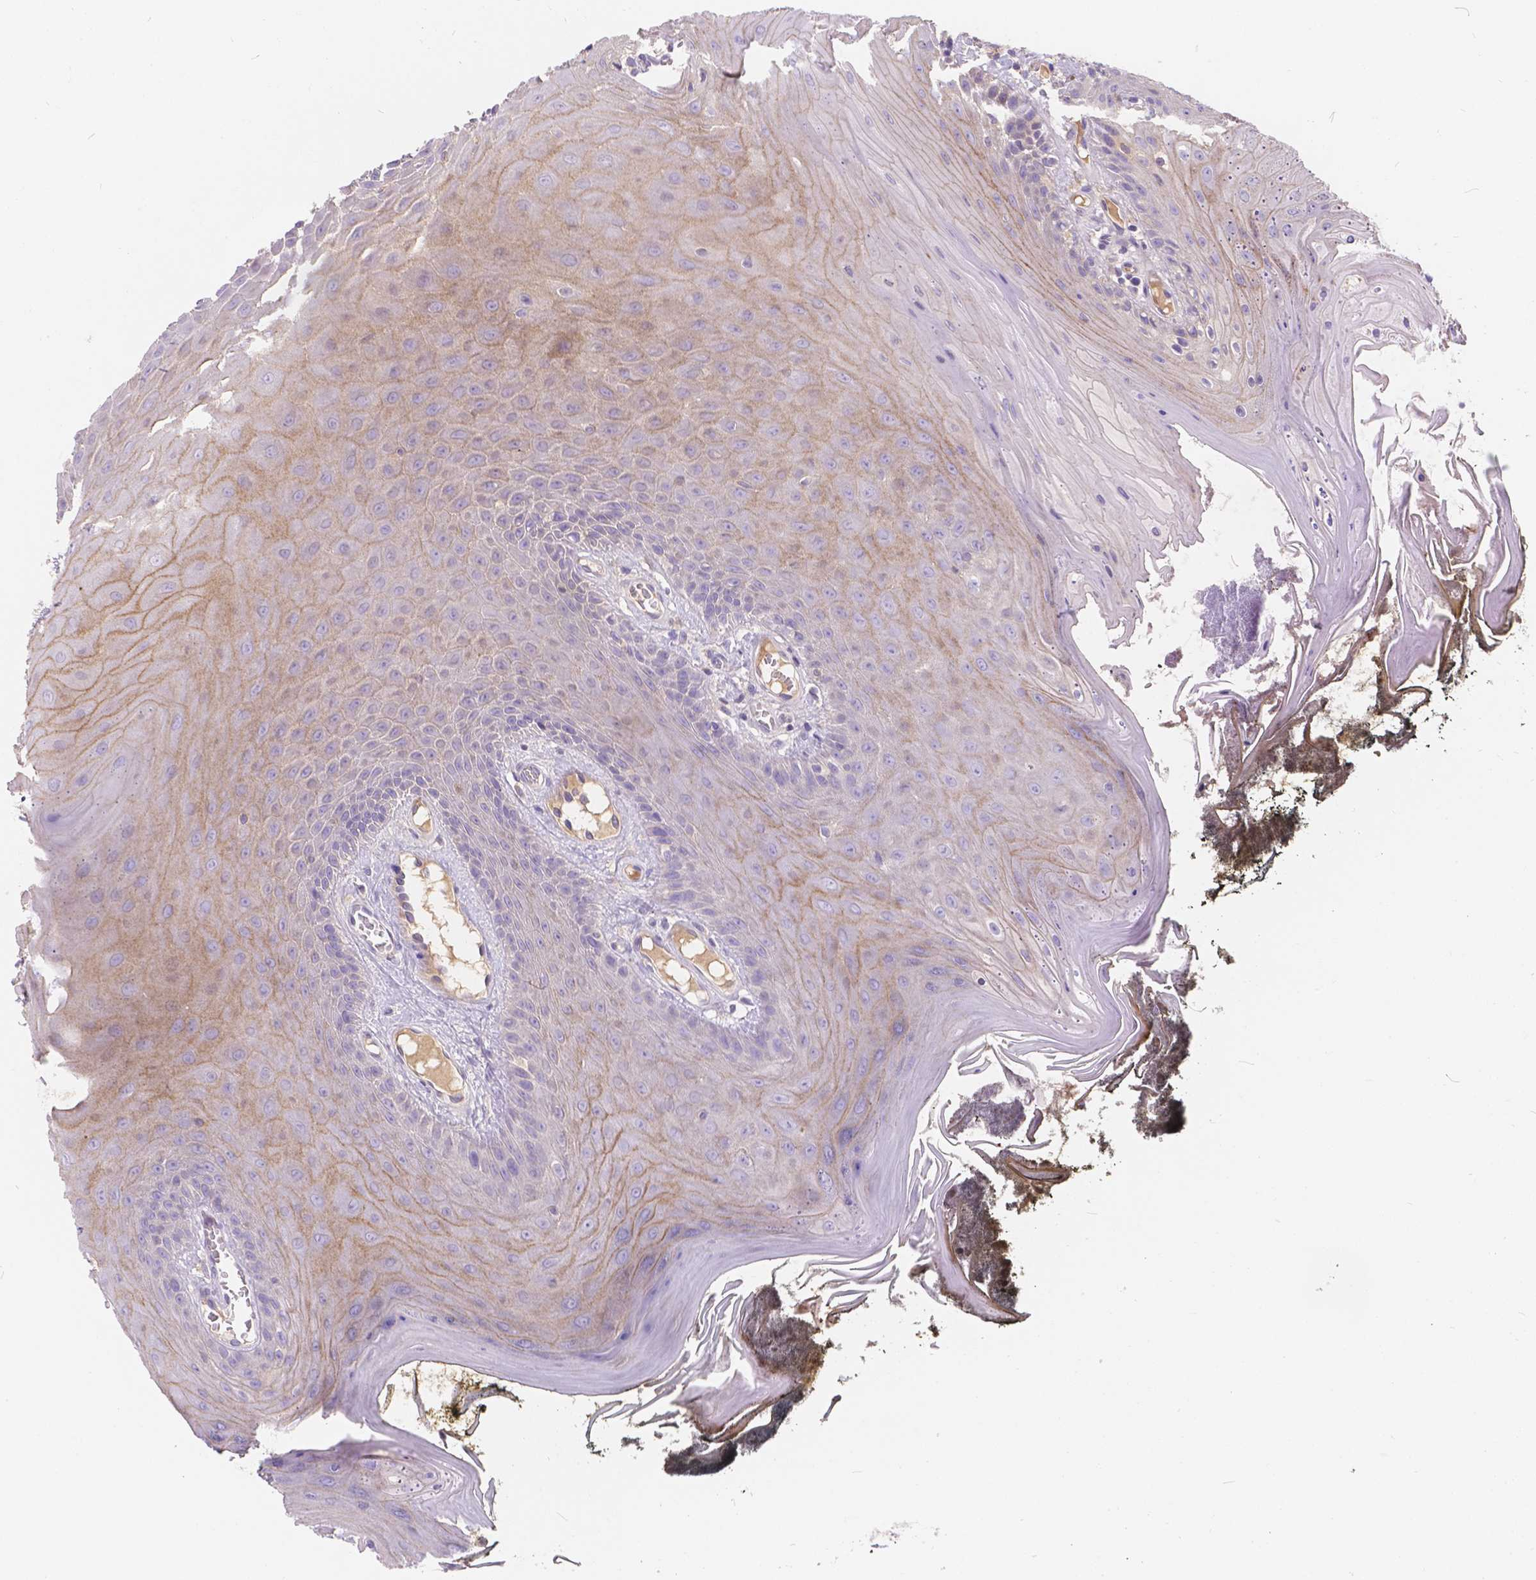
{"staining": {"intensity": "weak", "quantity": "25%-75%", "location": "cytoplasmic/membranous"}, "tissue": "oral mucosa", "cell_type": "Squamous epithelial cells", "image_type": "normal", "snomed": [{"axis": "morphology", "description": "Normal tissue, NOS"}, {"axis": "topography", "description": "Oral tissue"}], "caption": "Immunohistochemical staining of unremarkable human oral mucosa shows low levels of weak cytoplasmic/membranous expression in approximately 25%-75% of squamous epithelial cells.", "gene": "CDK10", "patient": {"sex": "male", "age": 9}}